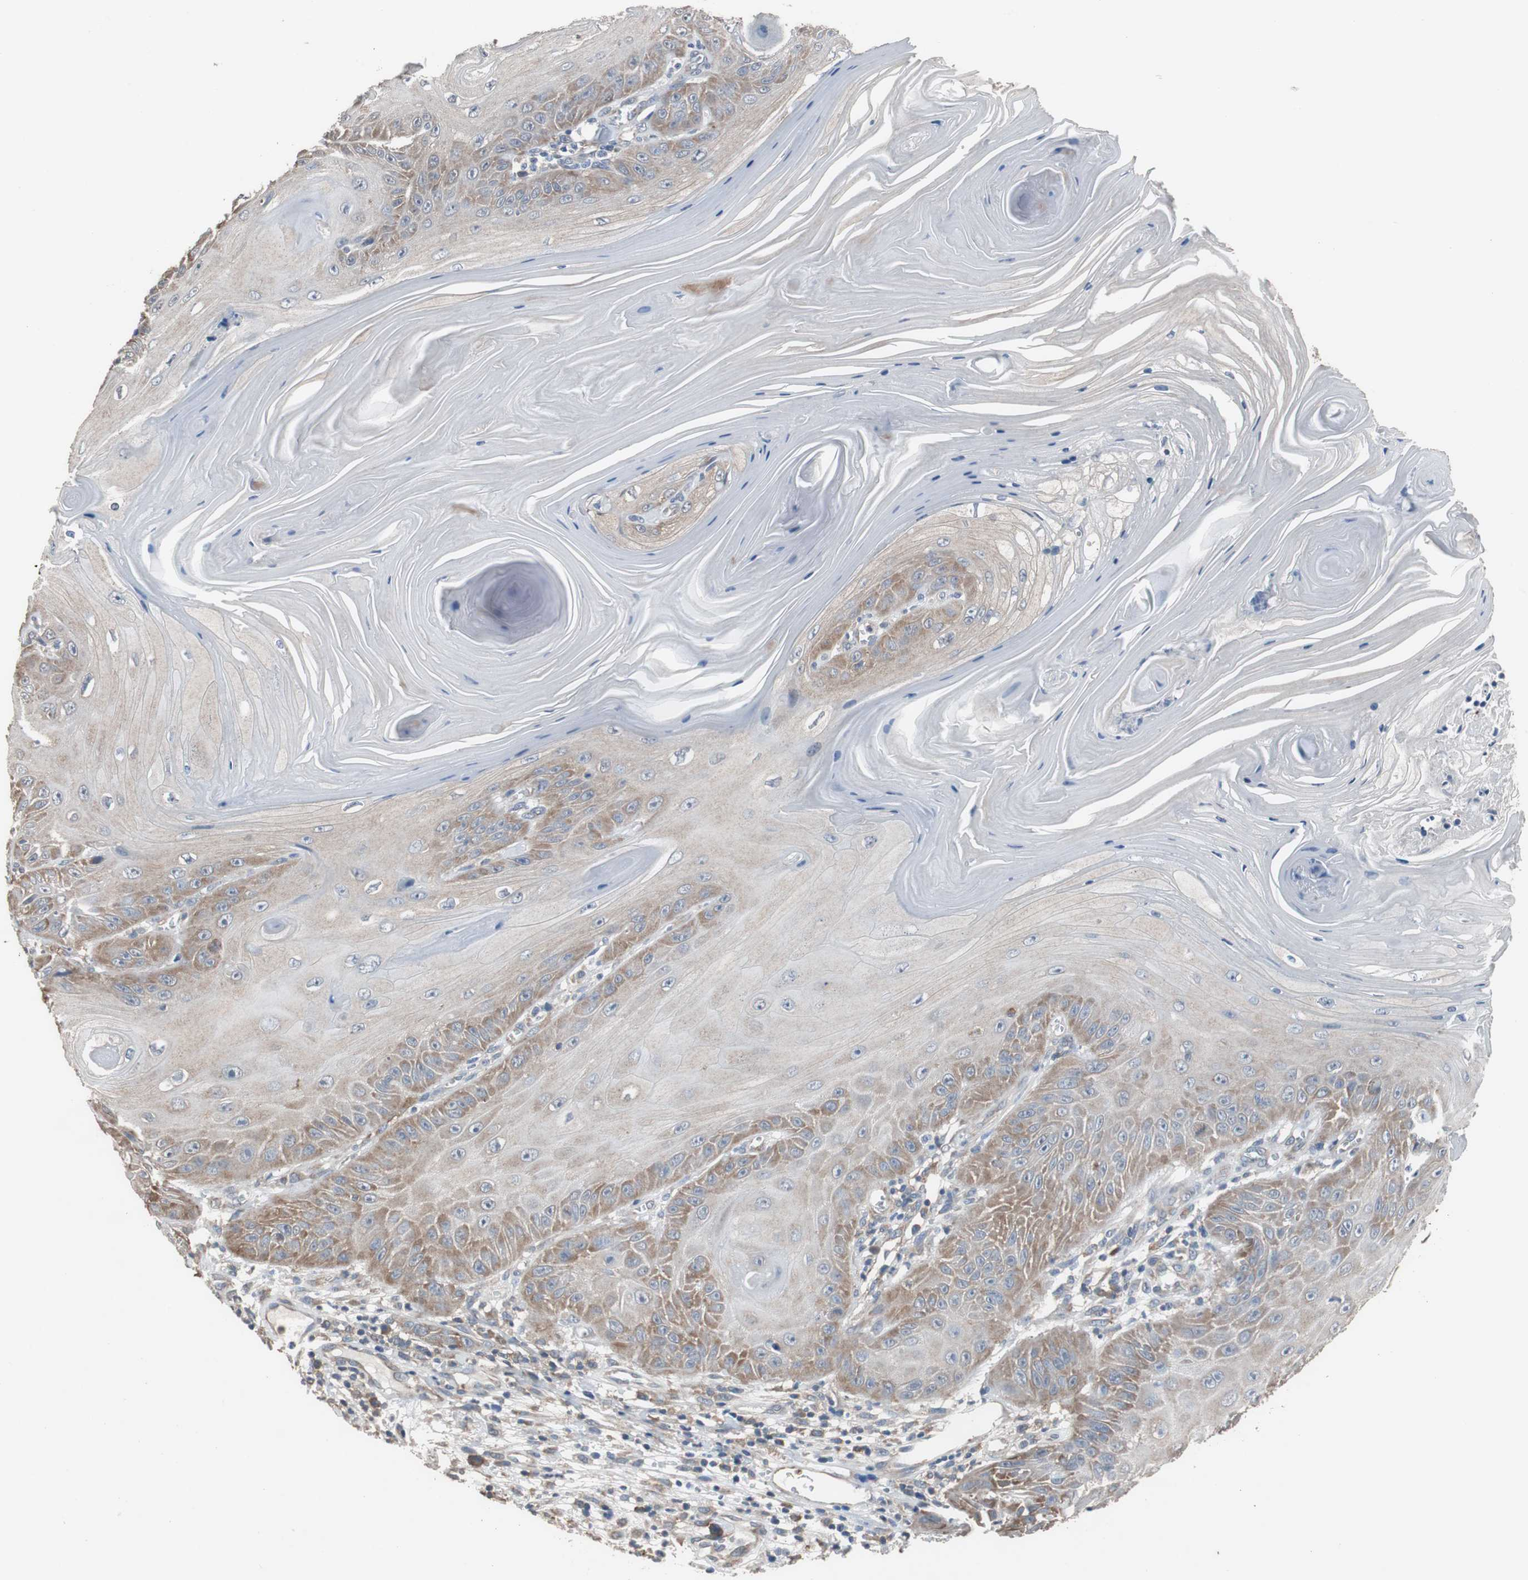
{"staining": {"intensity": "moderate", "quantity": "25%-75%", "location": "cytoplasmic/membranous"}, "tissue": "skin cancer", "cell_type": "Tumor cells", "image_type": "cancer", "snomed": [{"axis": "morphology", "description": "Squamous cell carcinoma, NOS"}, {"axis": "topography", "description": "Skin"}], "caption": "This histopathology image demonstrates immunohistochemistry (IHC) staining of skin squamous cell carcinoma, with medium moderate cytoplasmic/membranous positivity in about 25%-75% of tumor cells.", "gene": "USP10", "patient": {"sex": "female", "age": 78}}